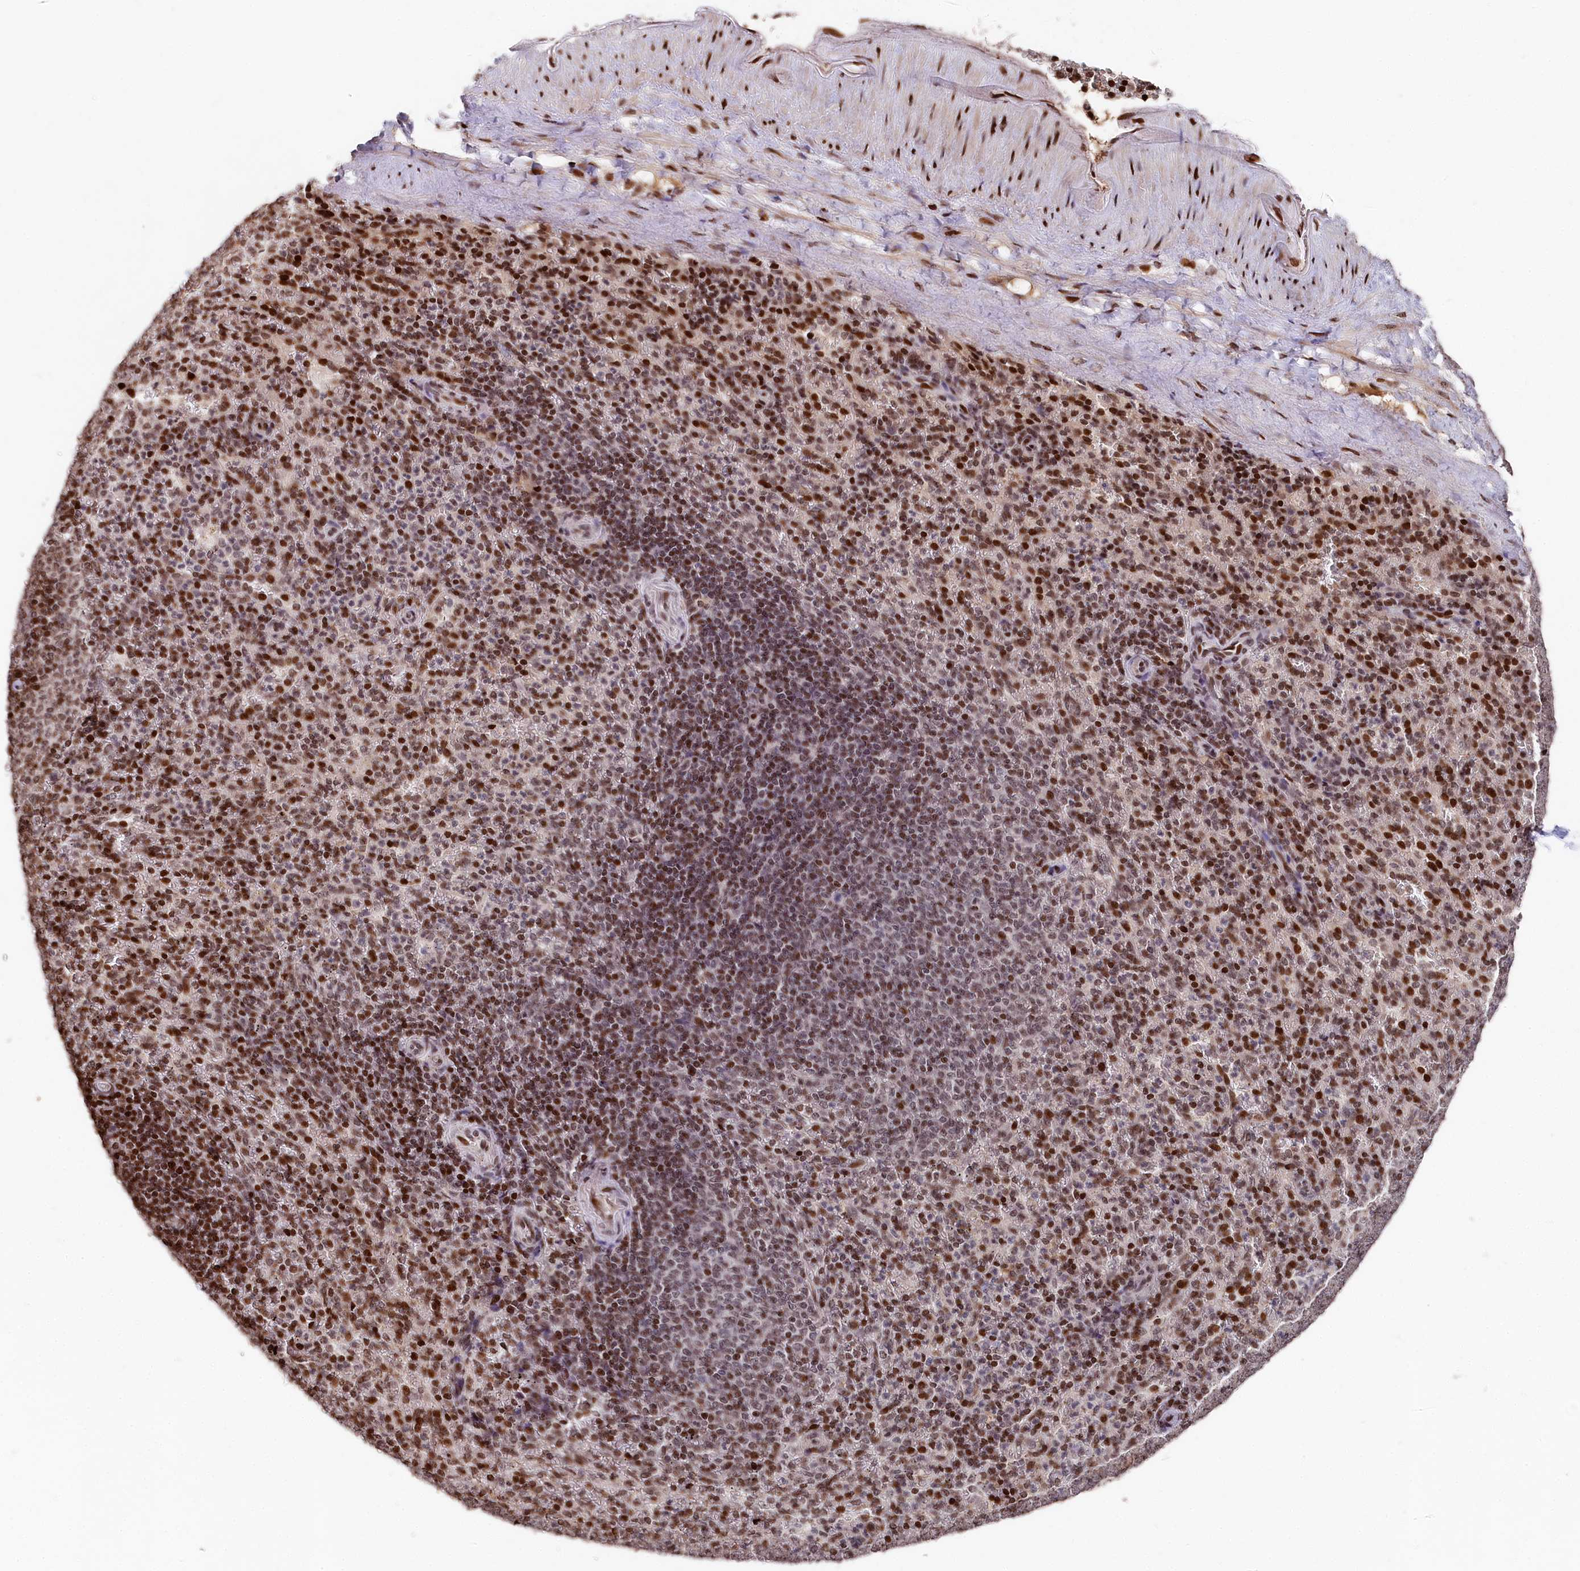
{"staining": {"intensity": "strong", "quantity": ">75%", "location": "nuclear"}, "tissue": "spleen", "cell_type": "Cells in red pulp", "image_type": "normal", "snomed": [{"axis": "morphology", "description": "Normal tissue, NOS"}, {"axis": "topography", "description": "Spleen"}], "caption": "About >75% of cells in red pulp in normal human spleen display strong nuclear protein expression as visualized by brown immunohistochemical staining.", "gene": "MCF2L2", "patient": {"sex": "female", "age": 21}}